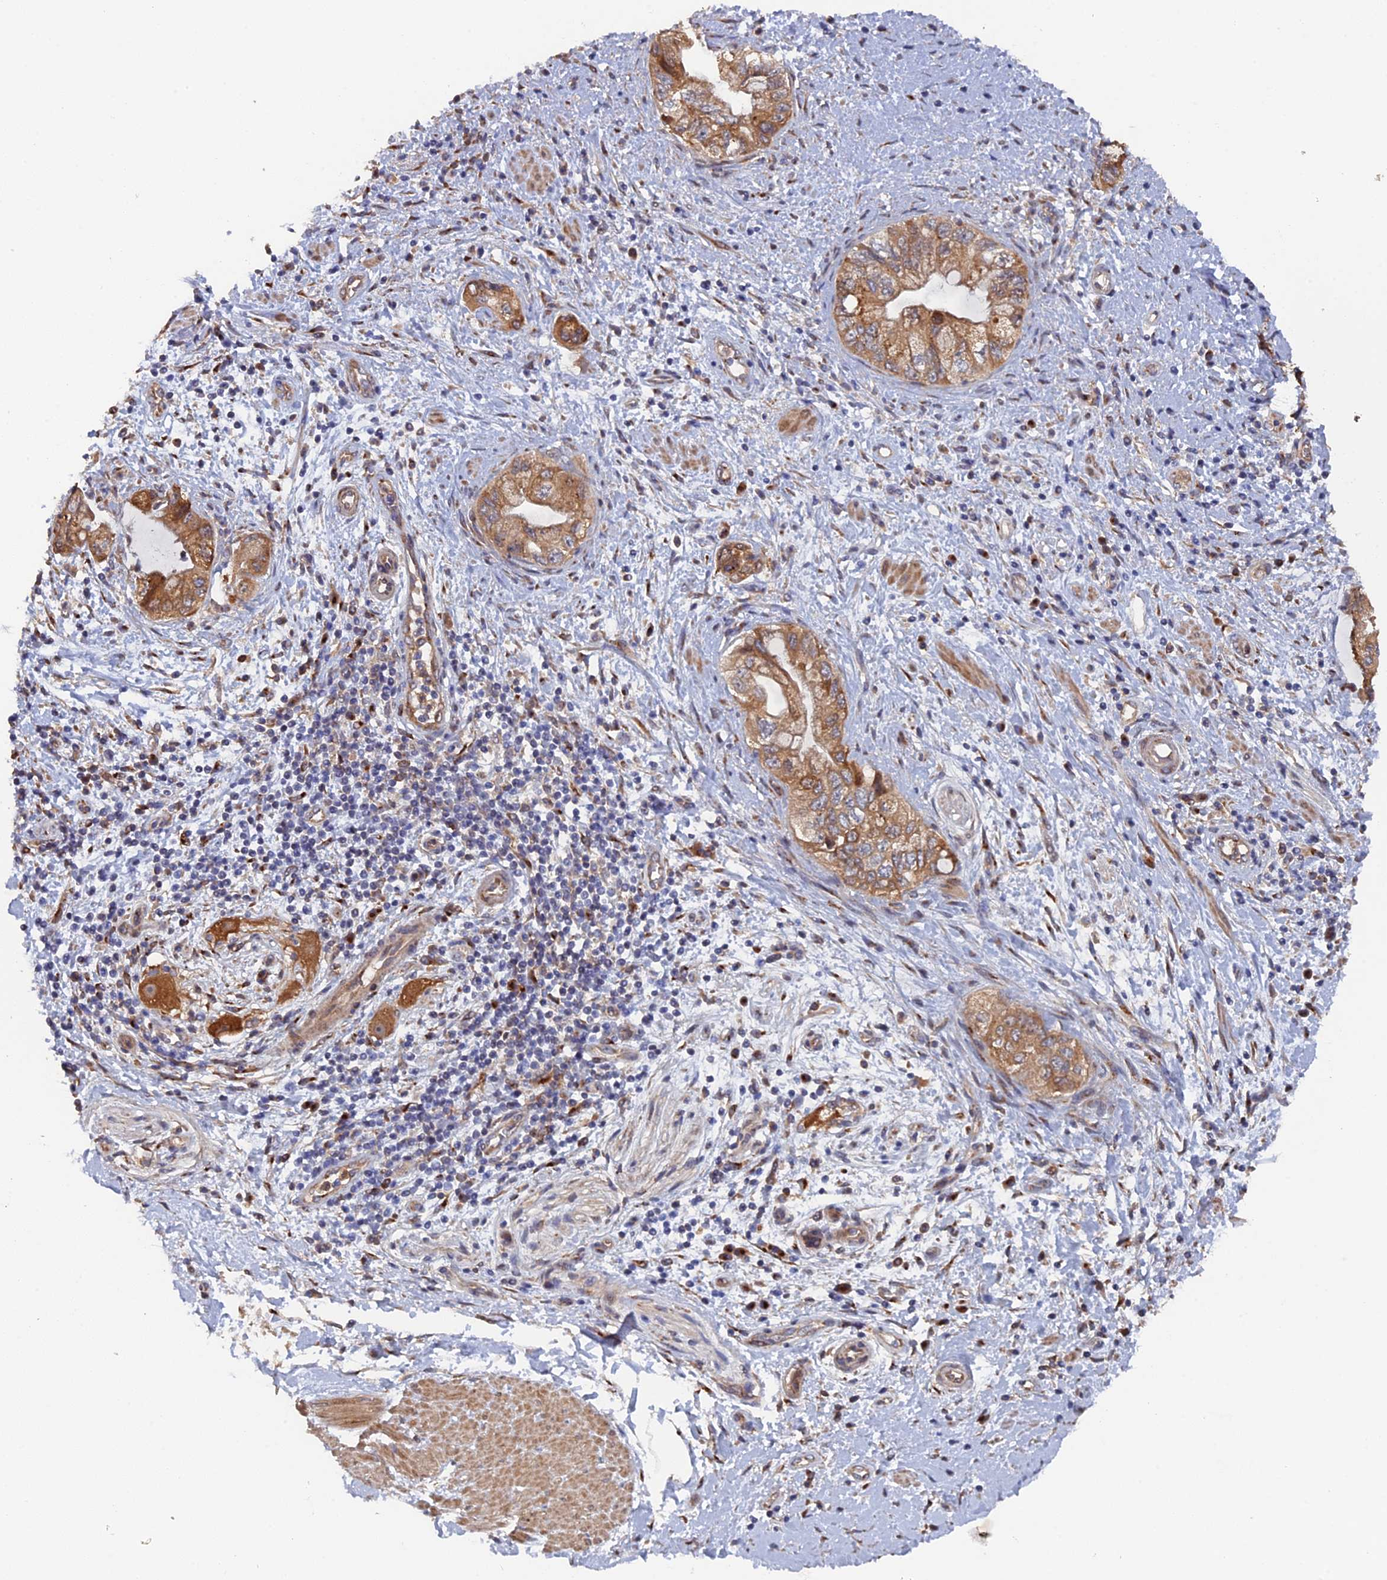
{"staining": {"intensity": "moderate", "quantity": ">75%", "location": "cytoplasmic/membranous"}, "tissue": "pancreatic cancer", "cell_type": "Tumor cells", "image_type": "cancer", "snomed": [{"axis": "morphology", "description": "Adenocarcinoma, NOS"}, {"axis": "topography", "description": "Pancreas"}], "caption": "This photomicrograph displays immunohistochemistry staining of human adenocarcinoma (pancreatic), with medium moderate cytoplasmic/membranous positivity in approximately >75% of tumor cells.", "gene": "VPS37C", "patient": {"sex": "female", "age": 73}}